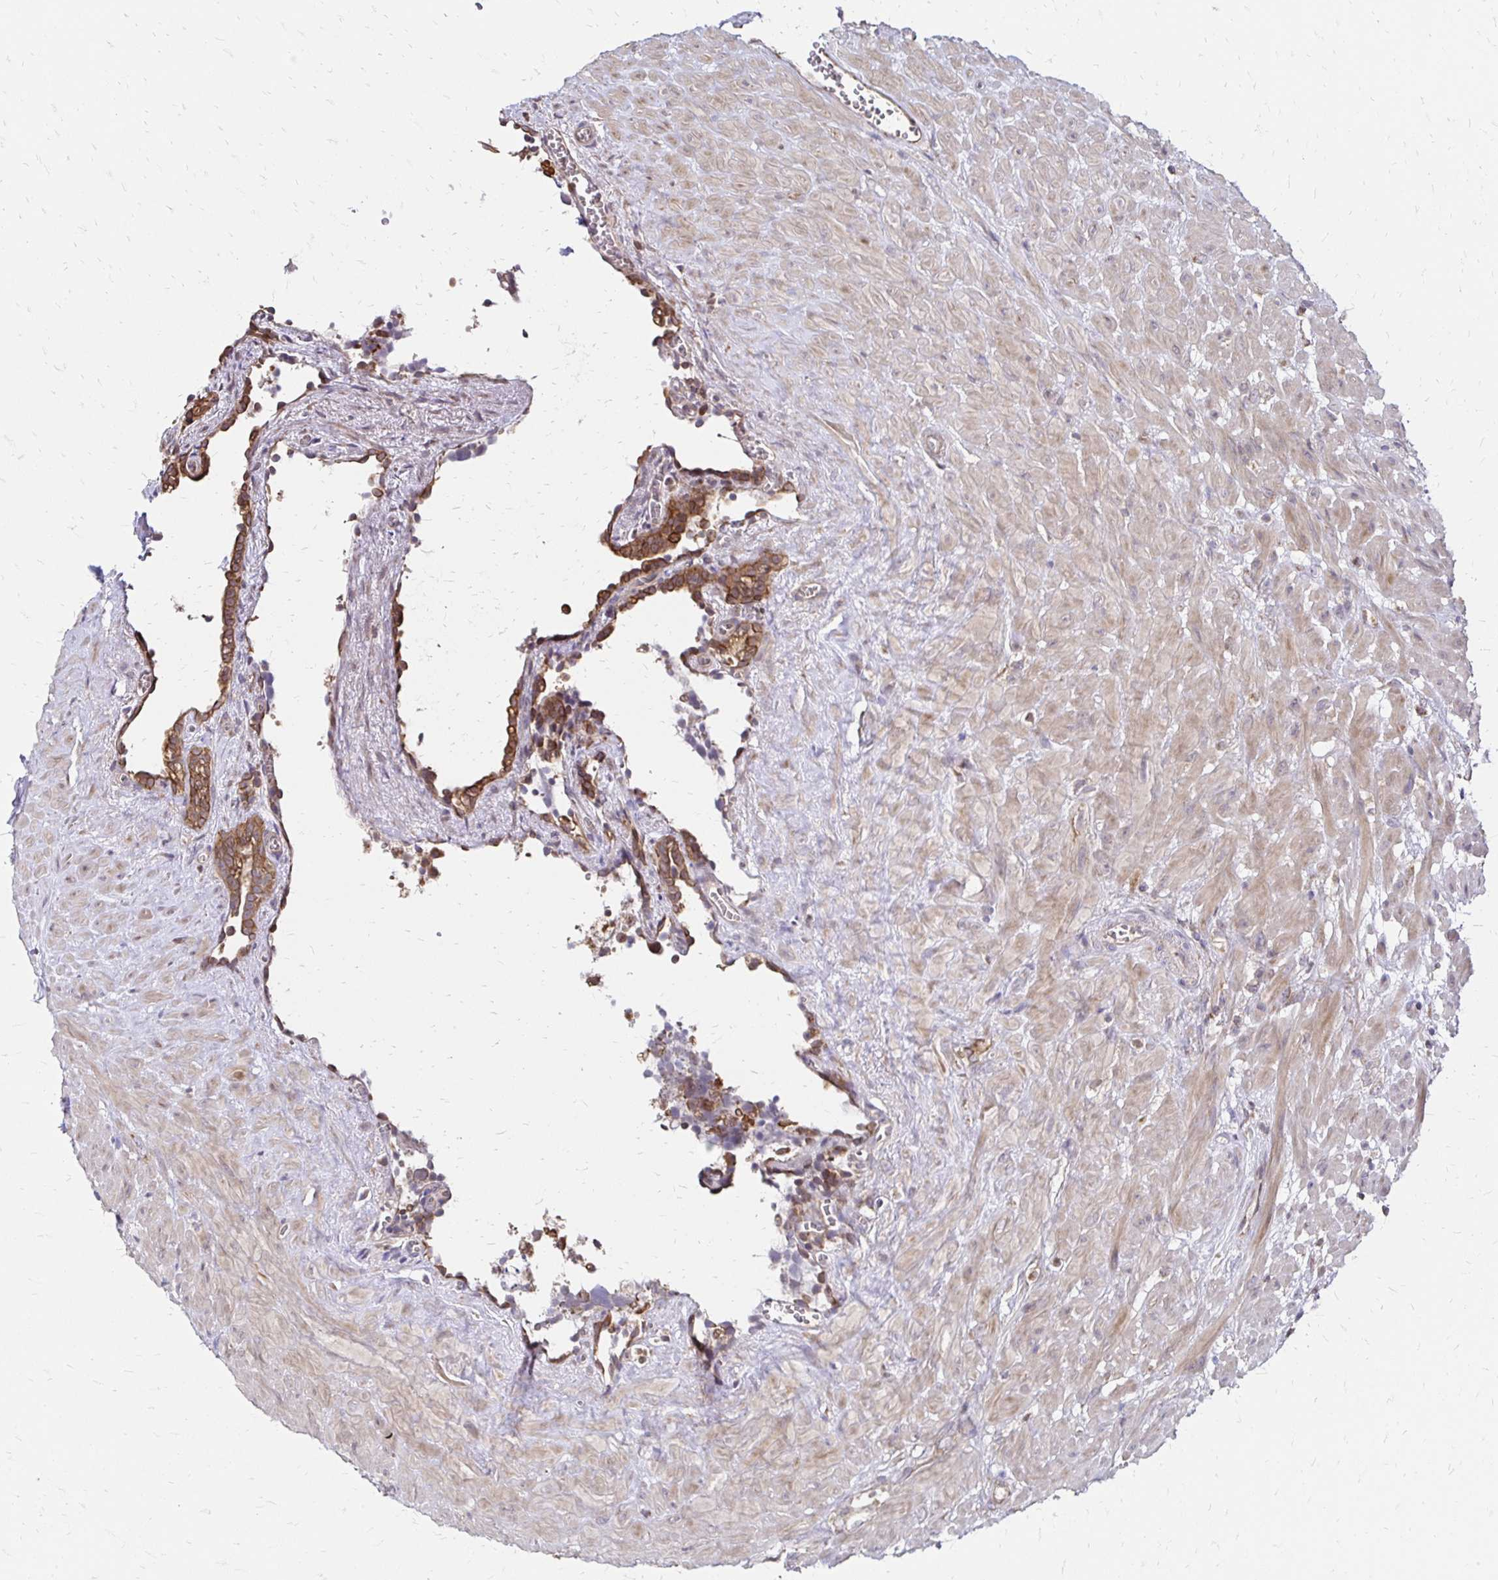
{"staining": {"intensity": "moderate", "quantity": ">75%", "location": "cytoplasmic/membranous"}, "tissue": "seminal vesicle", "cell_type": "Glandular cells", "image_type": "normal", "snomed": [{"axis": "morphology", "description": "Normal tissue, NOS"}, {"axis": "topography", "description": "Seminal veicle"}], "caption": "Protein expression analysis of benign seminal vesicle displays moderate cytoplasmic/membranous expression in approximately >75% of glandular cells. (DAB = brown stain, brightfield microscopy at high magnification).", "gene": "ZW10", "patient": {"sex": "male", "age": 76}}